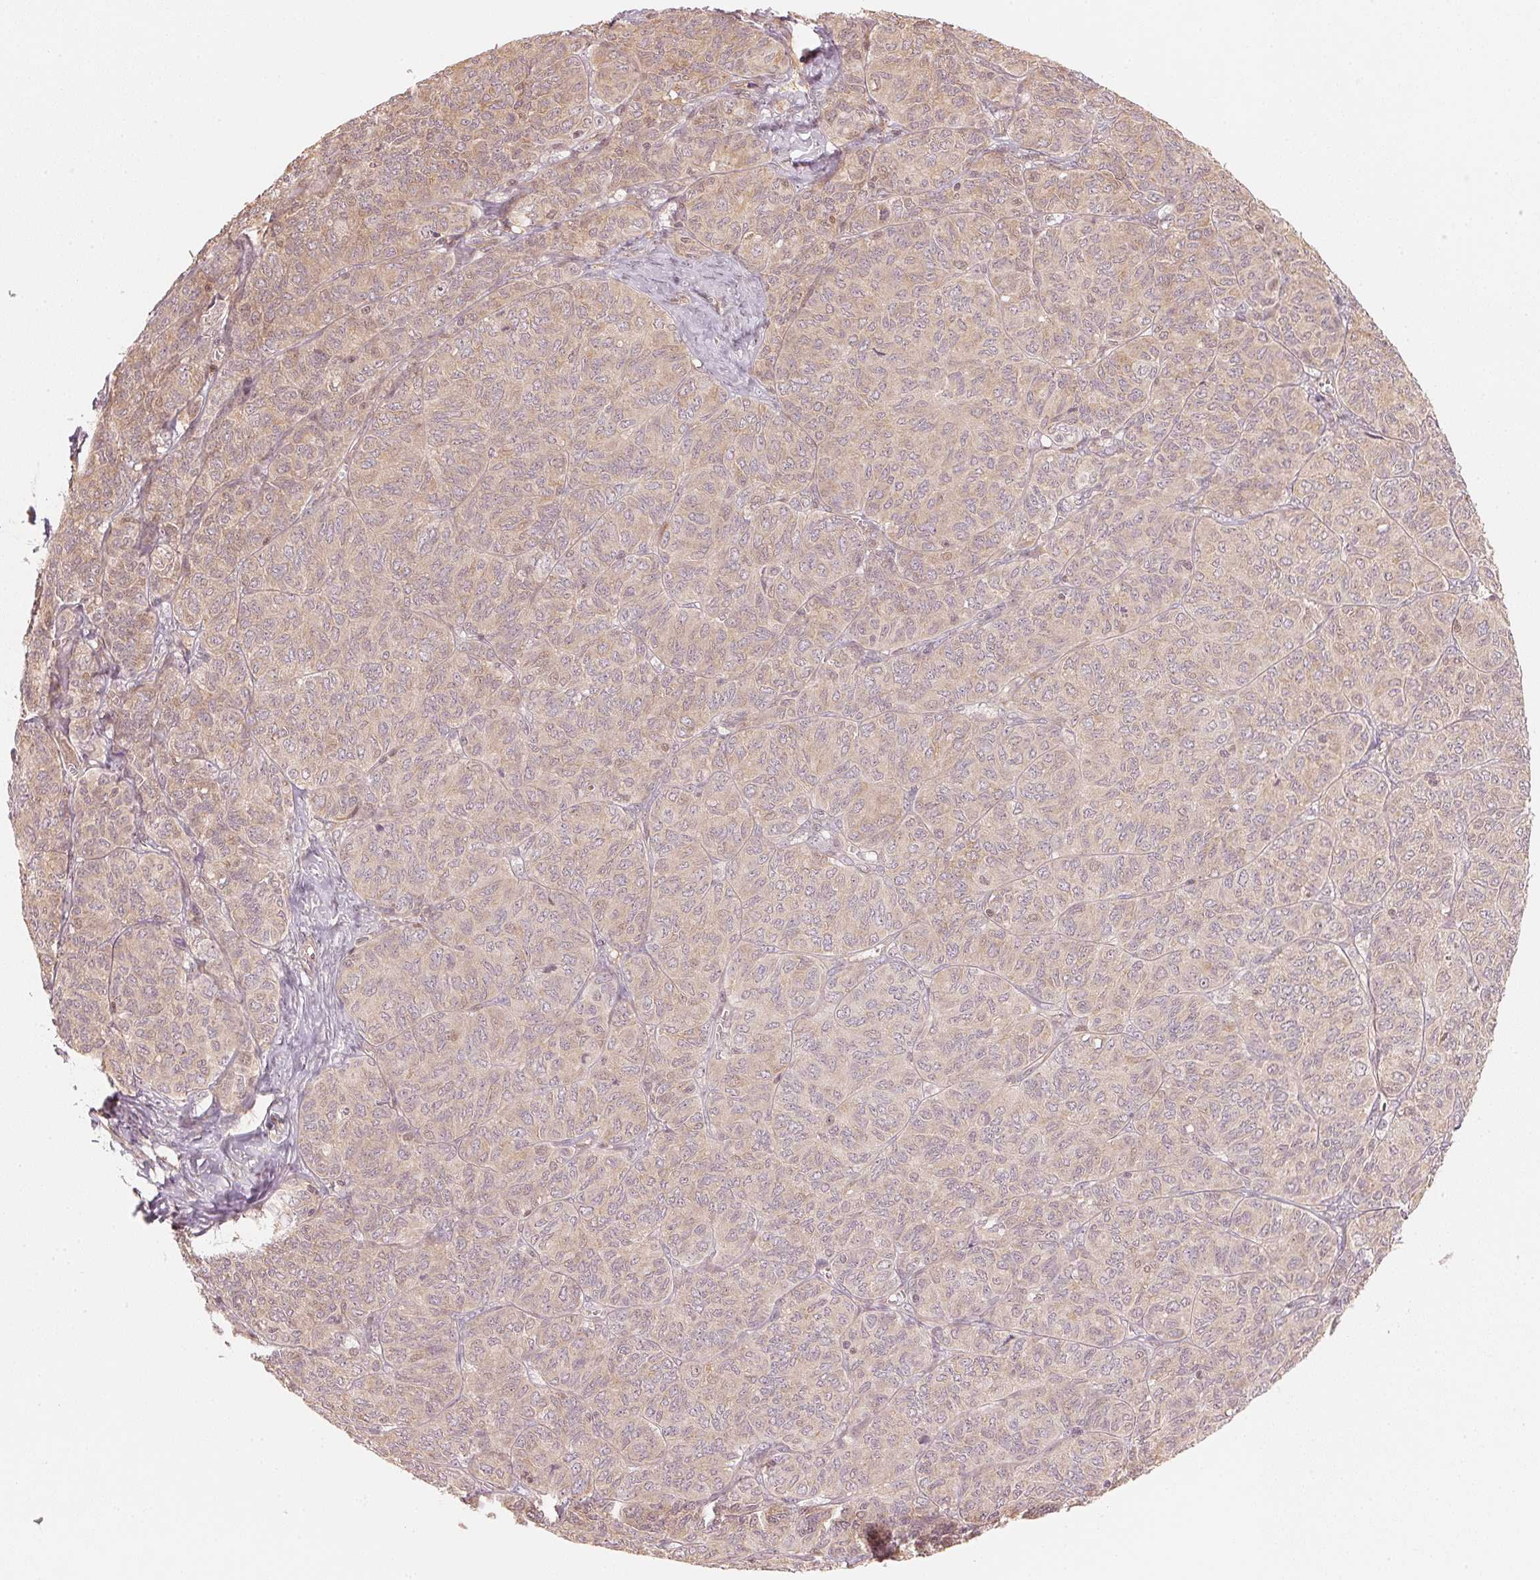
{"staining": {"intensity": "weak", "quantity": "<25%", "location": "cytoplasmic/membranous,nuclear"}, "tissue": "ovarian cancer", "cell_type": "Tumor cells", "image_type": "cancer", "snomed": [{"axis": "morphology", "description": "Carcinoma, endometroid"}, {"axis": "topography", "description": "Ovary"}], "caption": "Tumor cells are negative for brown protein staining in ovarian endometroid carcinoma.", "gene": "PRKN", "patient": {"sex": "female", "age": 80}}